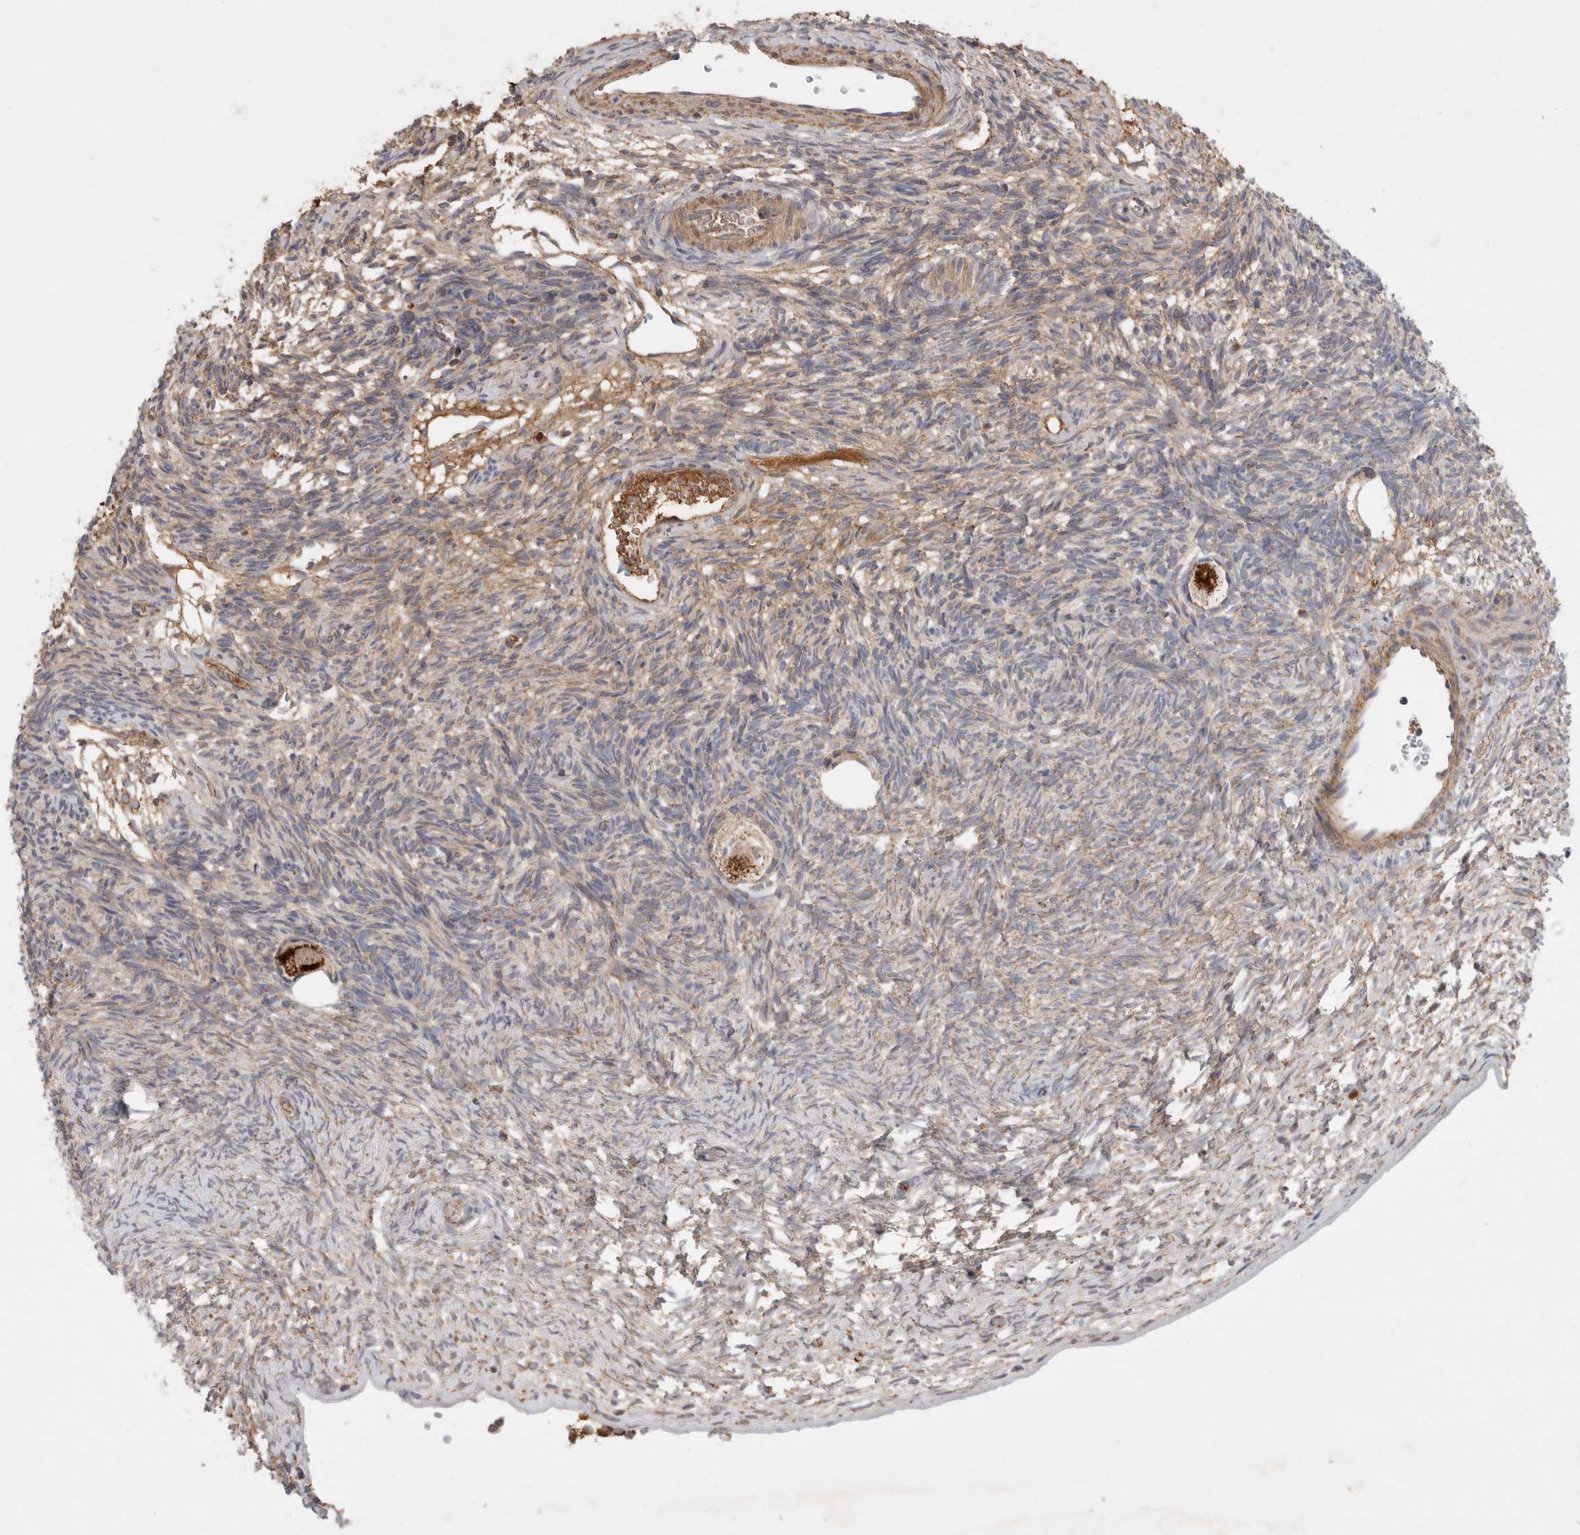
{"staining": {"intensity": "strong", "quantity": ">75%", "location": "cytoplasmic/membranous"}, "tissue": "ovary", "cell_type": "Follicle cells", "image_type": "normal", "snomed": [{"axis": "morphology", "description": "Normal tissue, NOS"}, {"axis": "topography", "description": "Ovary"}], "caption": "Brown immunohistochemical staining in unremarkable human ovary exhibits strong cytoplasmic/membranous positivity in about >75% of follicle cells.", "gene": "MRPS28", "patient": {"sex": "female", "age": 34}}